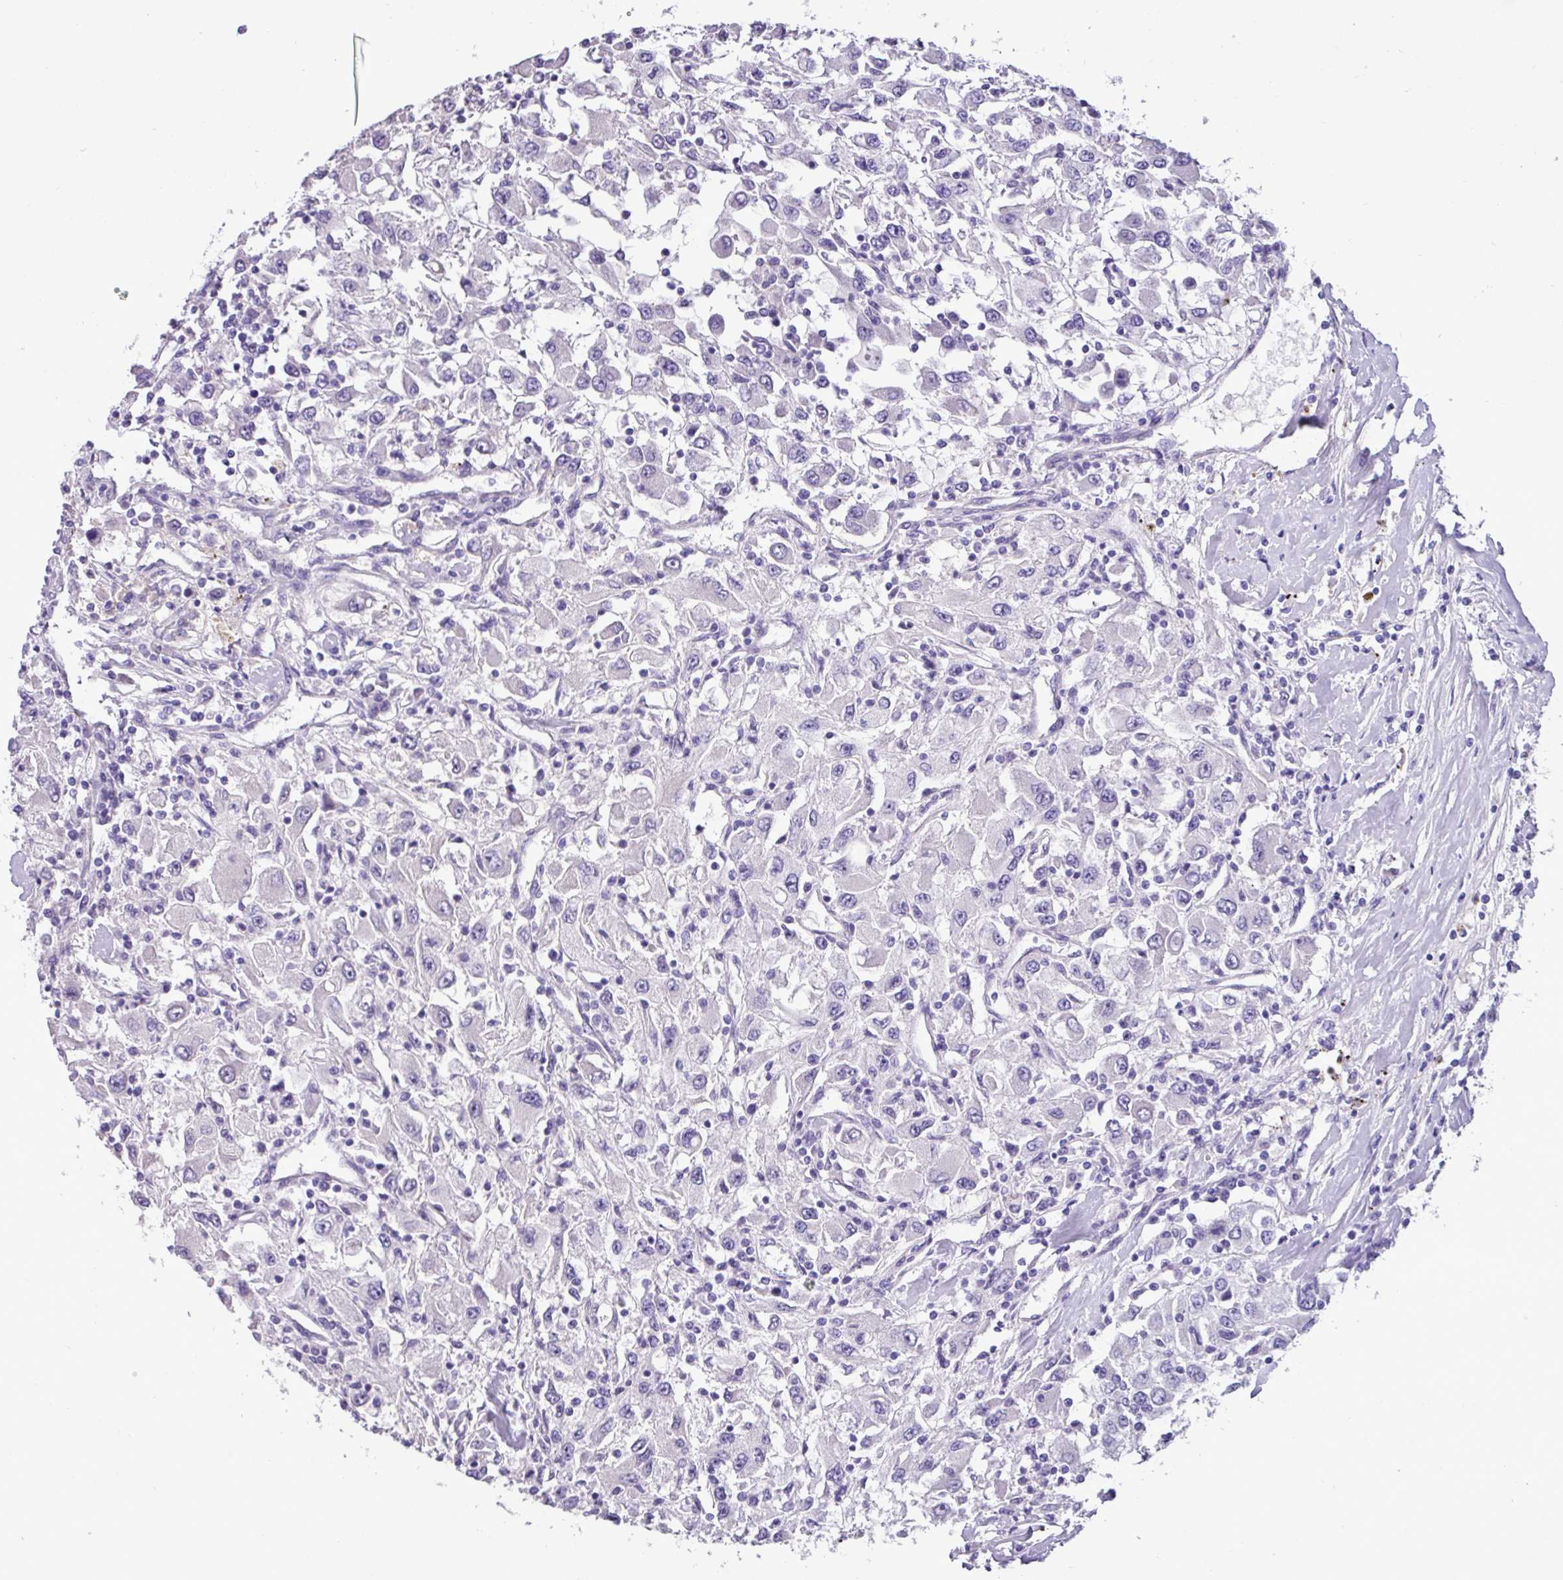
{"staining": {"intensity": "negative", "quantity": "none", "location": "none"}, "tissue": "renal cancer", "cell_type": "Tumor cells", "image_type": "cancer", "snomed": [{"axis": "morphology", "description": "Adenocarcinoma, NOS"}, {"axis": "topography", "description": "Kidney"}], "caption": "A histopathology image of human renal adenocarcinoma is negative for staining in tumor cells.", "gene": "EPCAM", "patient": {"sex": "female", "age": 67}}